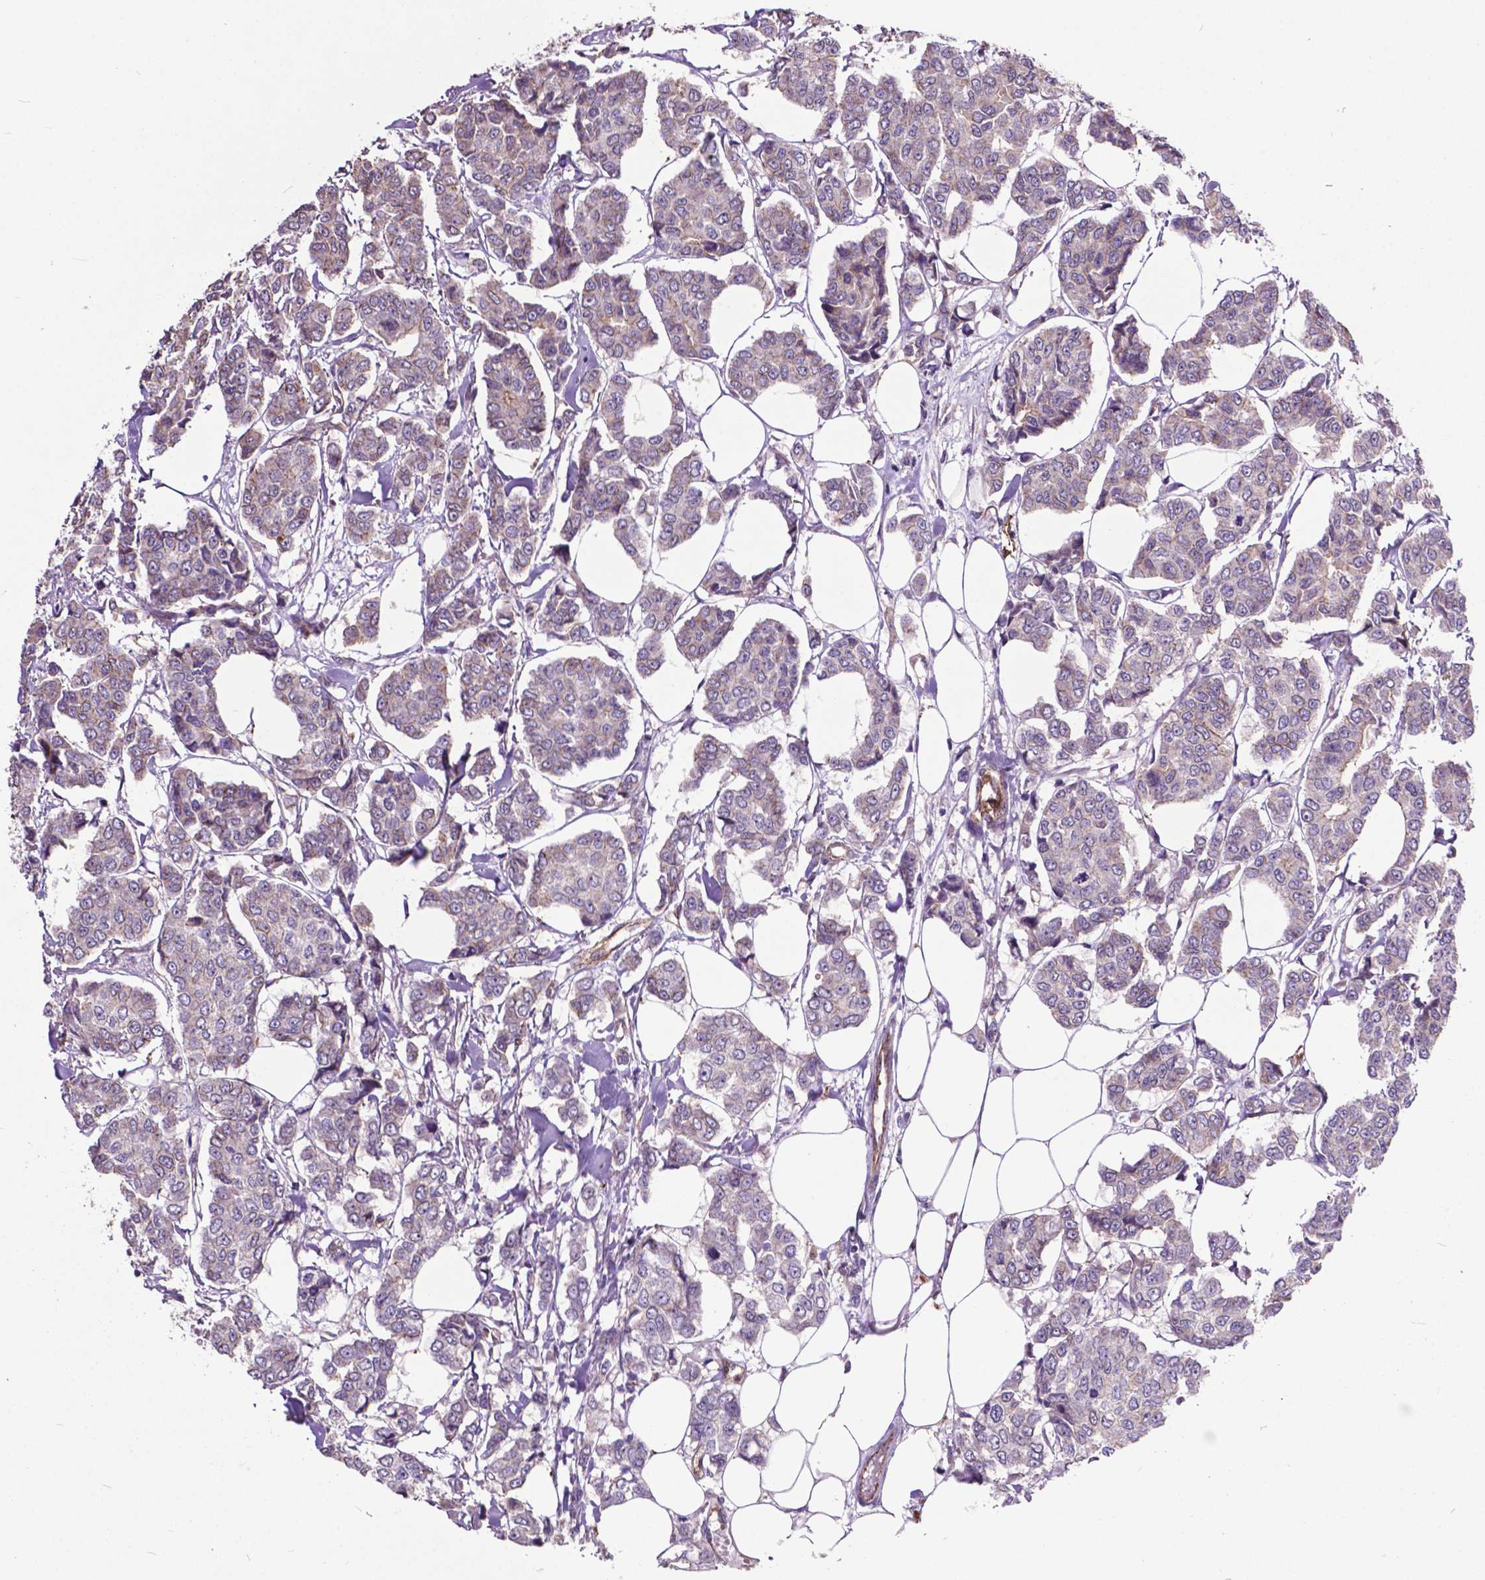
{"staining": {"intensity": "weak", "quantity": "<25%", "location": "cytoplasmic/membranous"}, "tissue": "breast cancer", "cell_type": "Tumor cells", "image_type": "cancer", "snomed": [{"axis": "morphology", "description": "Duct carcinoma"}, {"axis": "topography", "description": "Breast"}], "caption": "IHC of human breast infiltrating ductal carcinoma exhibits no expression in tumor cells.", "gene": "PDLIM1", "patient": {"sex": "female", "age": 94}}